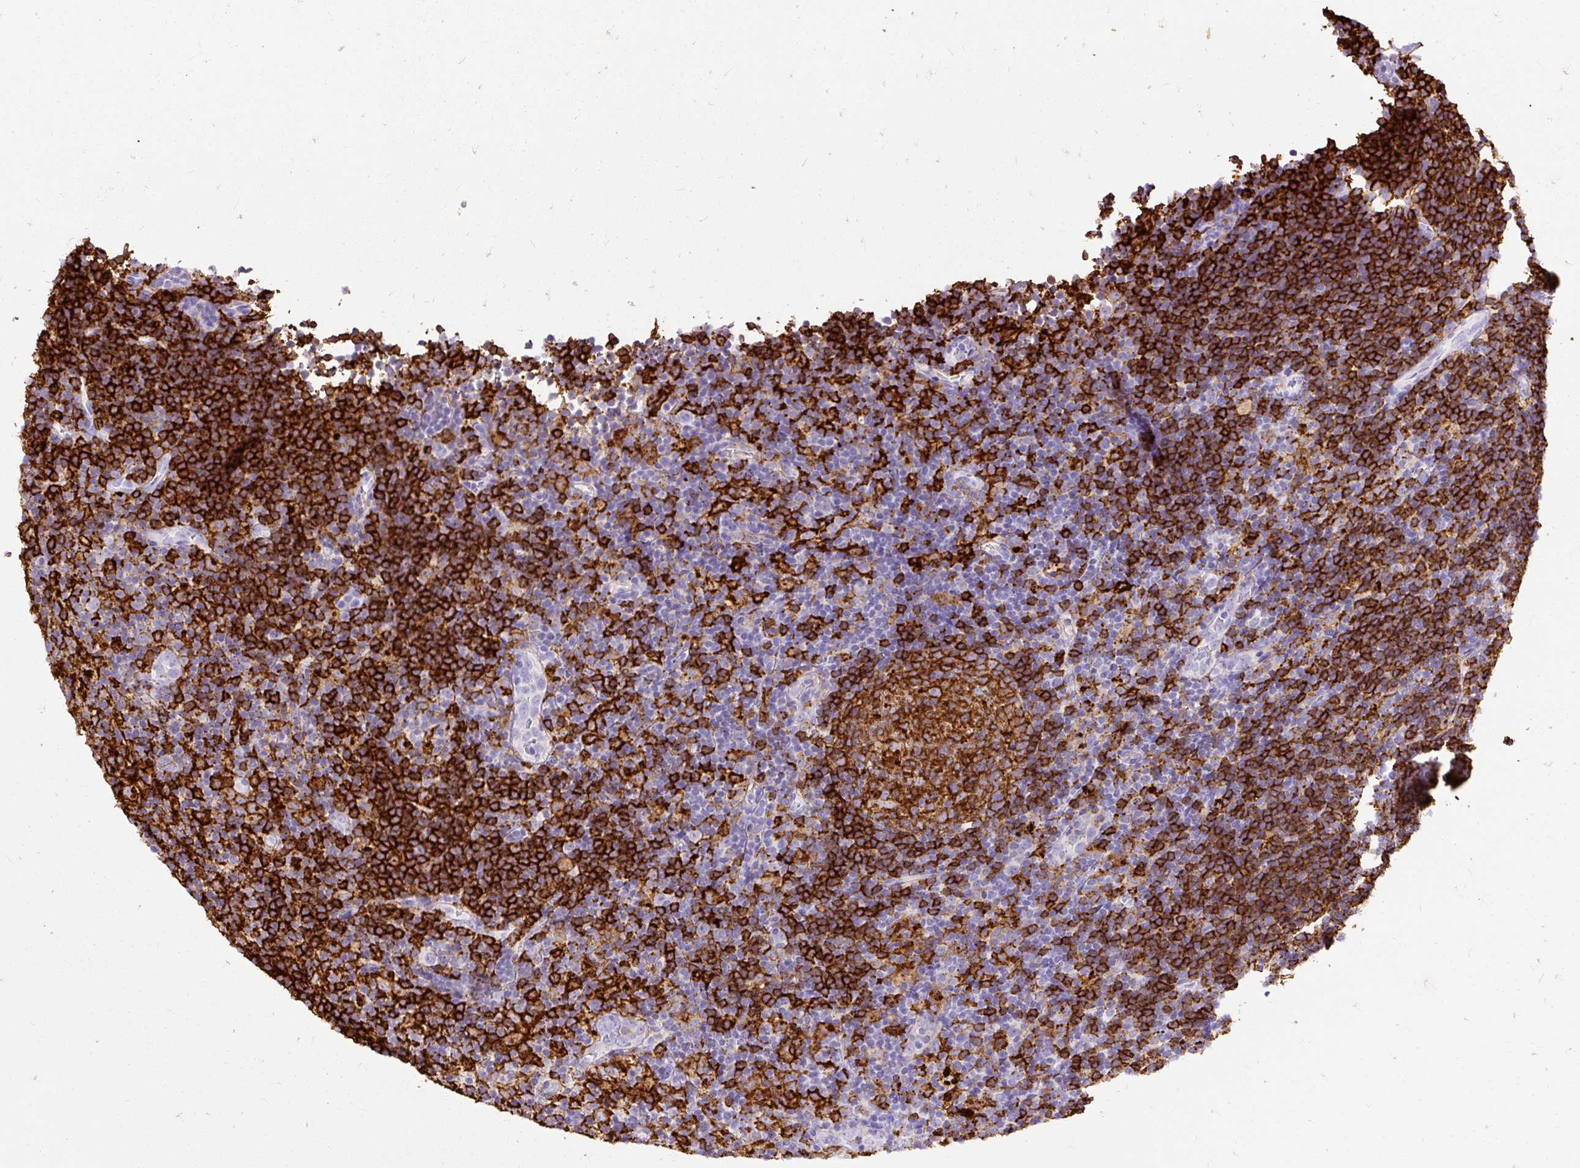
{"staining": {"intensity": "negative", "quantity": "none", "location": "none"}, "tissue": "lymphoma", "cell_type": "Tumor cells", "image_type": "cancer", "snomed": [{"axis": "morphology", "description": "Hodgkin's disease, NOS"}, {"axis": "topography", "description": "Lymph node"}], "caption": "An image of Hodgkin's disease stained for a protein displays no brown staining in tumor cells. Nuclei are stained in blue.", "gene": "HLA-DRA", "patient": {"sex": "female", "age": 57}}